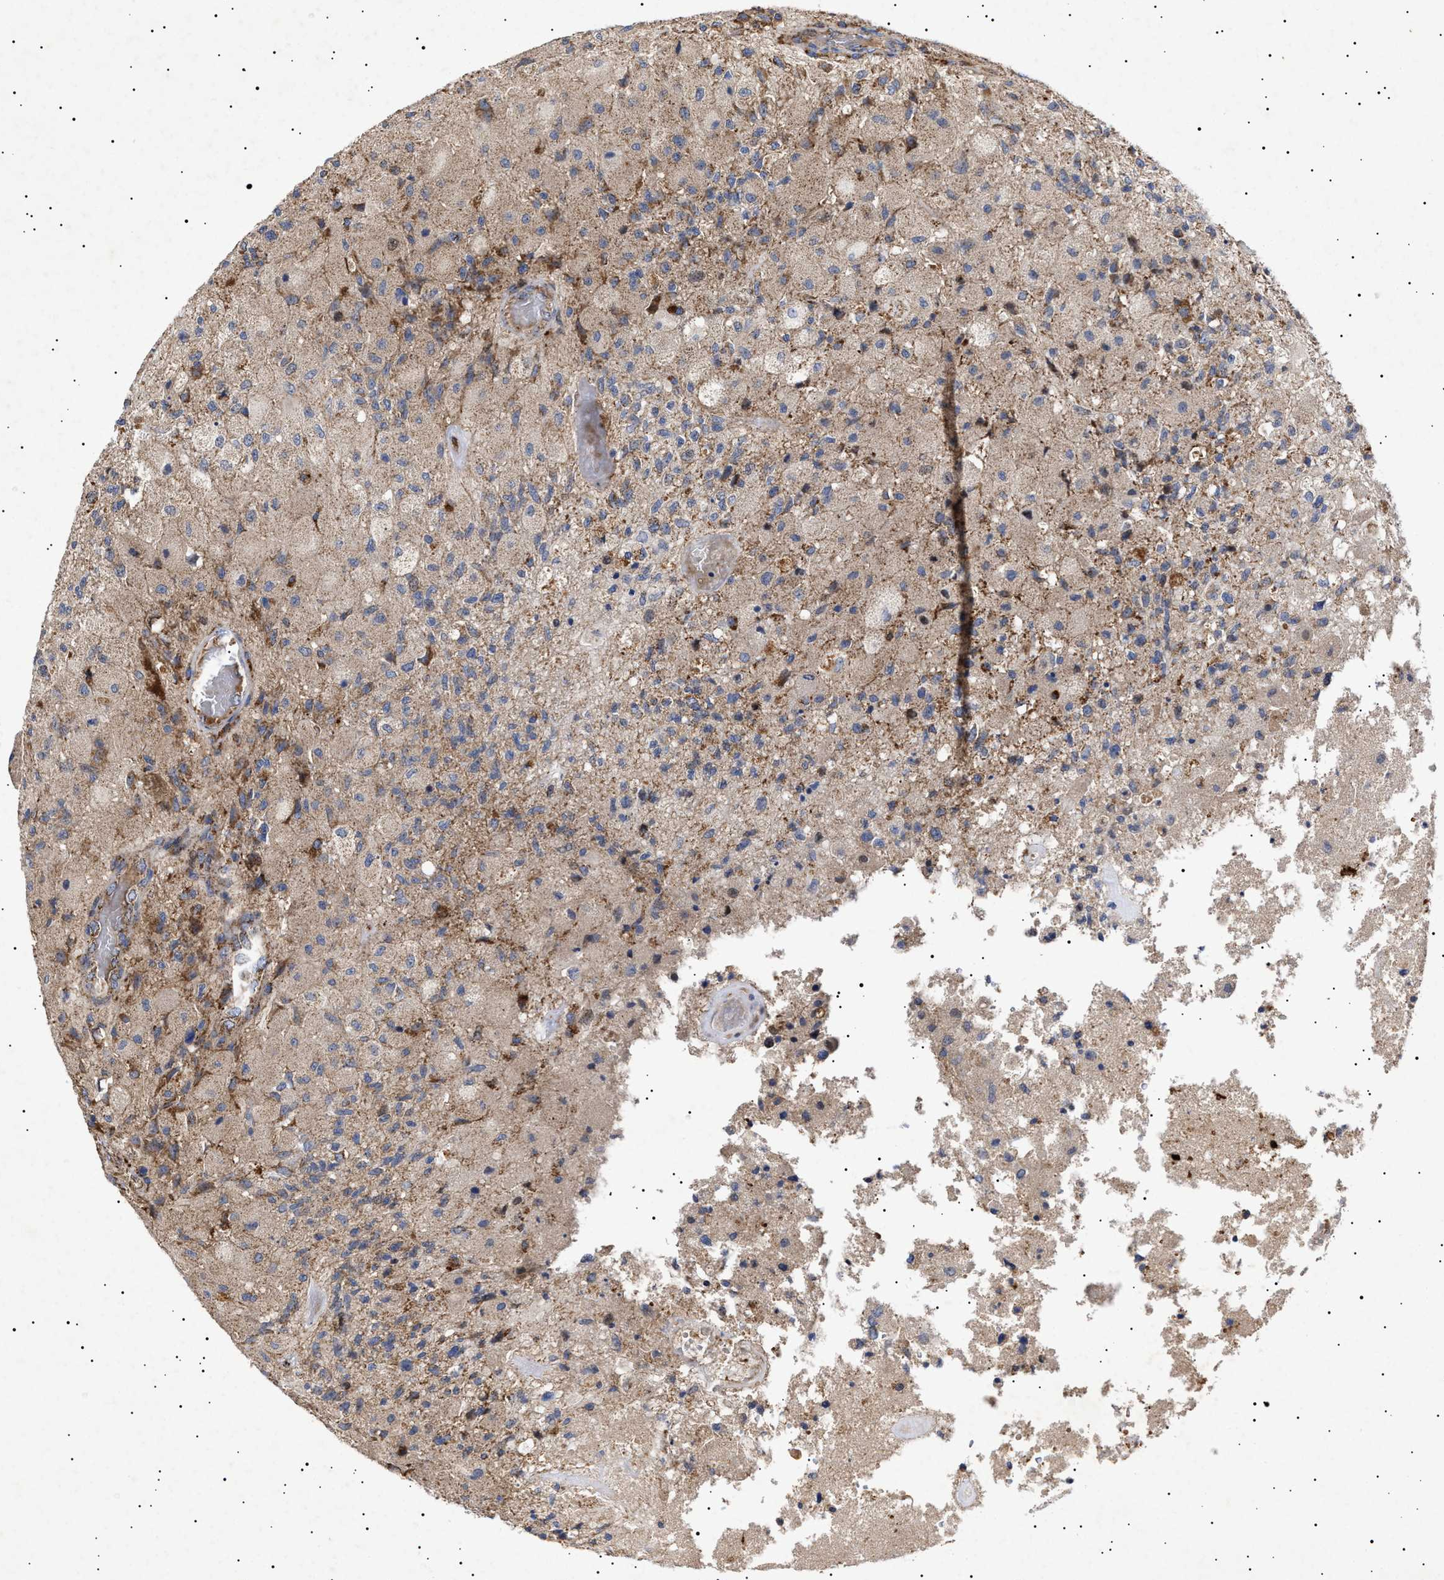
{"staining": {"intensity": "moderate", "quantity": ">75%", "location": "cytoplasmic/membranous"}, "tissue": "glioma", "cell_type": "Tumor cells", "image_type": "cancer", "snomed": [{"axis": "morphology", "description": "Normal tissue, NOS"}, {"axis": "morphology", "description": "Glioma, malignant, High grade"}, {"axis": "topography", "description": "Cerebral cortex"}], "caption": "Protein analysis of glioma tissue demonstrates moderate cytoplasmic/membranous expression in approximately >75% of tumor cells.", "gene": "MRPL10", "patient": {"sex": "male", "age": 77}}